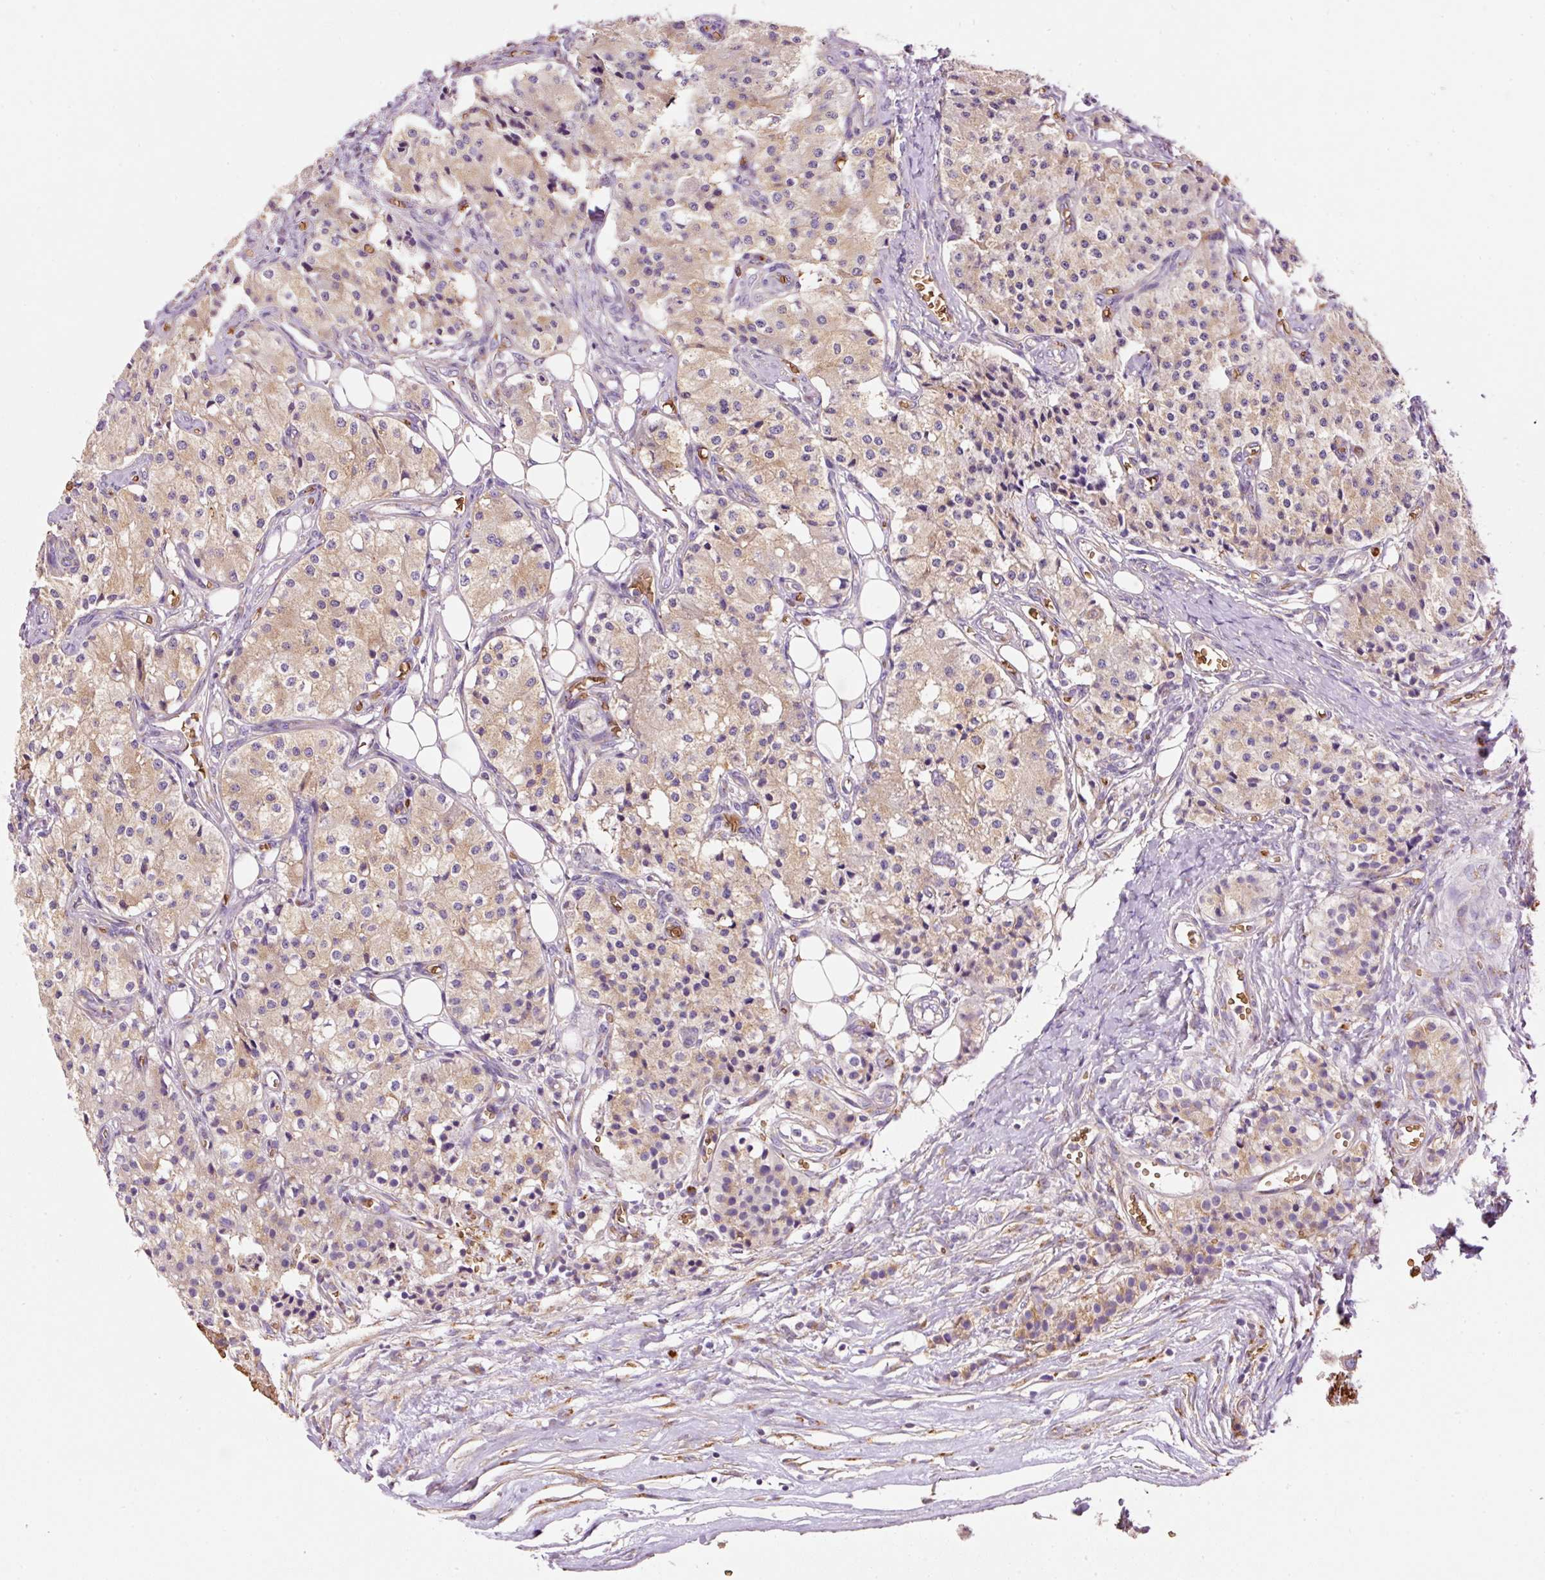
{"staining": {"intensity": "moderate", "quantity": ">75%", "location": "cytoplasmic/membranous"}, "tissue": "carcinoid", "cell_type": "Tumor cells", "image_type": "cancer", "snomed": [{"axis": "morphology", "description": "Carcinoid, malignant, NOS"}, {"axis": "topography", "description": "Colon"}], "caption": "The immunohistochemical stain shows moderate cytoplasmic/membranous positivity in tumor cells of carcinoid tissue.", "gene": "PRRC2A", "patient": {"sex": "female", "age": 52}}